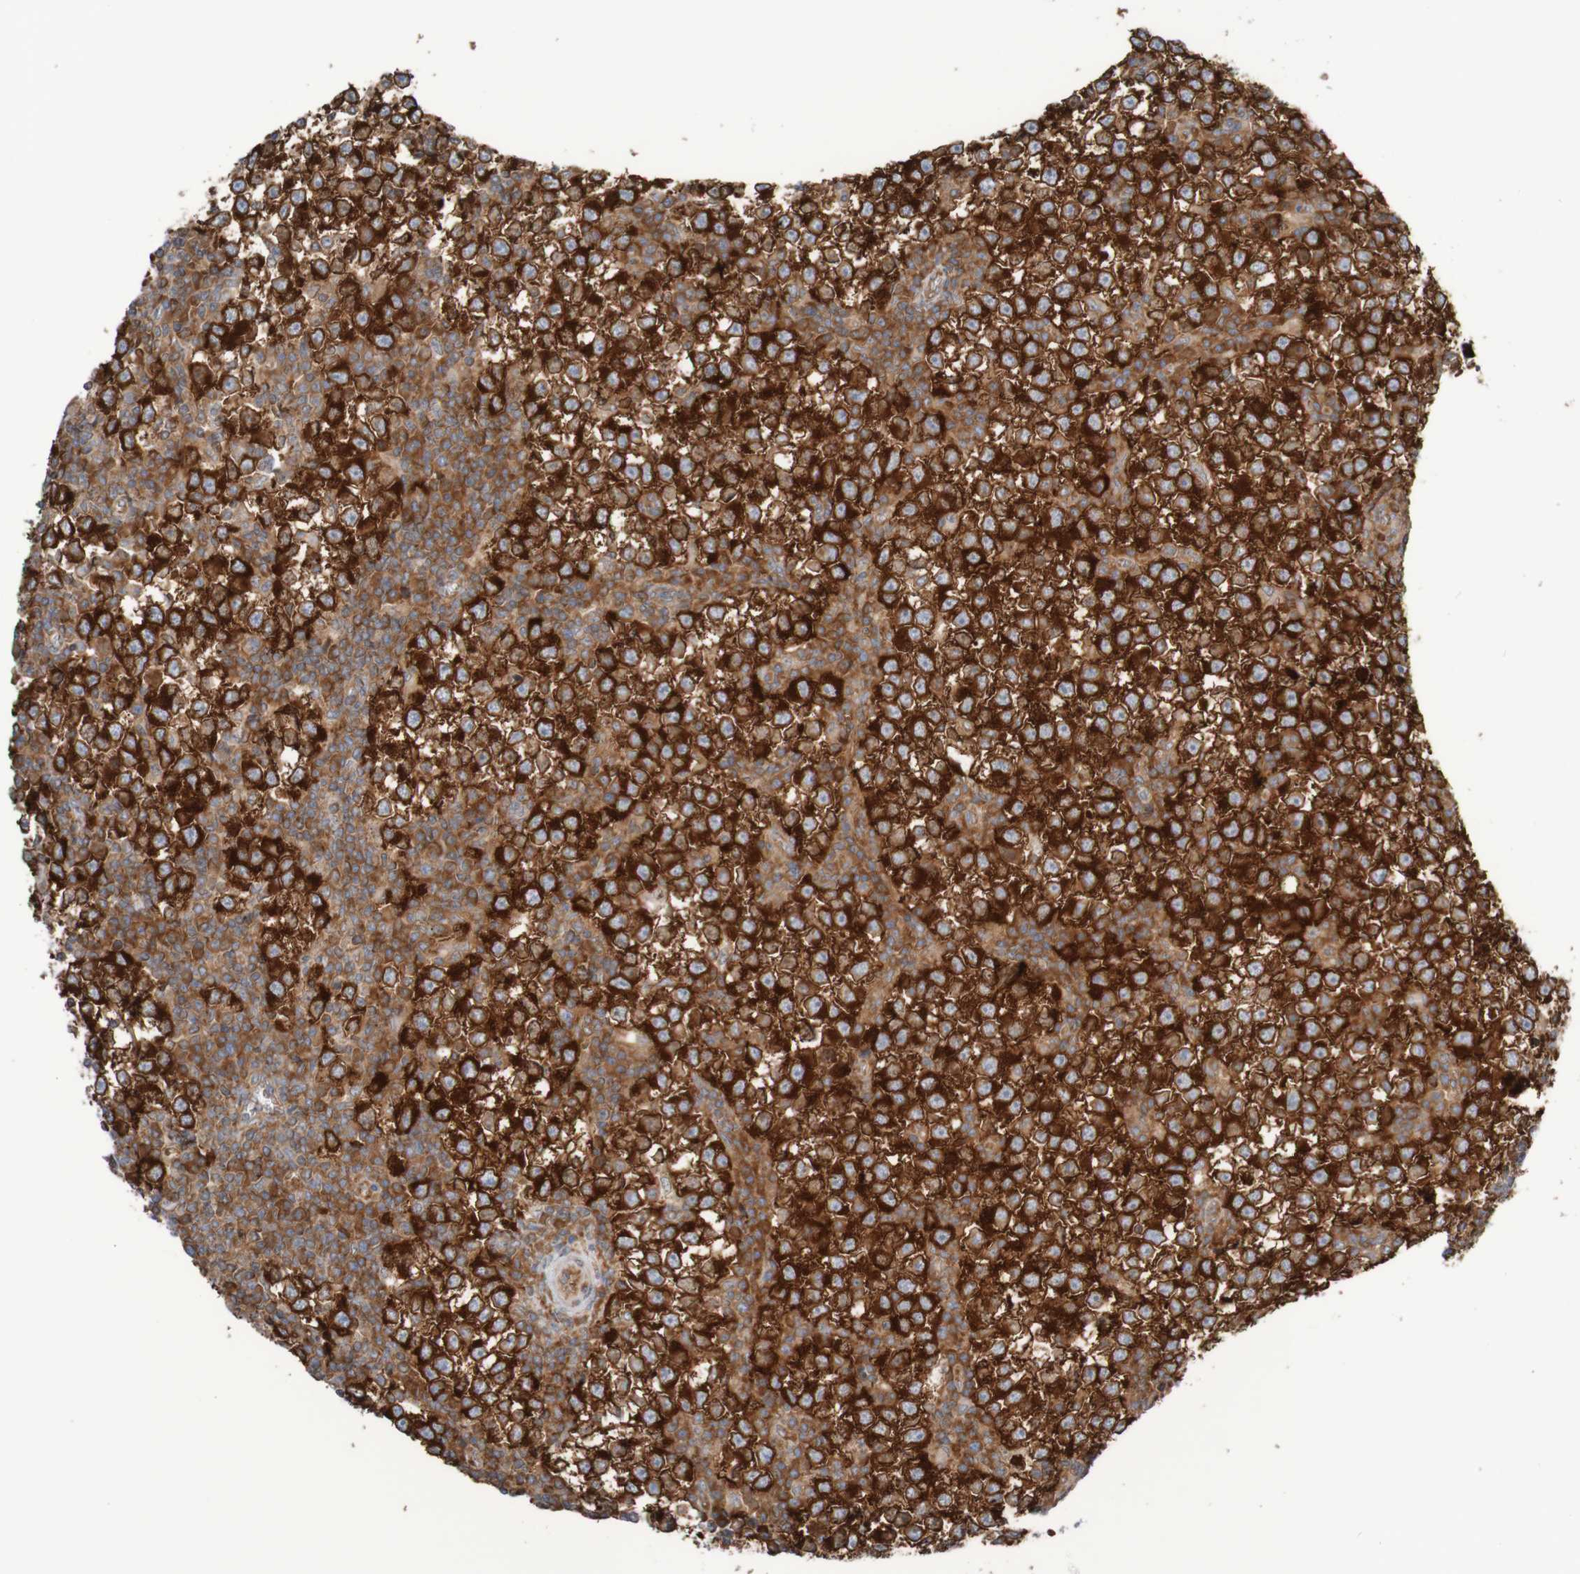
{"staining": {"intensity": "strong", "quantity": ">75%", "location": "cytoplasmic/membranous"}, "tissue": "testis cancer", "cell_type": "Tumor cells", "image_type": "cancer", "snomed": [{"axis": "morphology", "description": "Seminoma, NOS"}, {"axis": "topography", "description": "Testis"}], "caption": "A brown stain highlights strong cytoplasmic/membranous positivity of a protein in testis cancer (seminoma) tumor cells.", "gene": "LRRC47", "patient": {"sex": "male", "age": 65}}